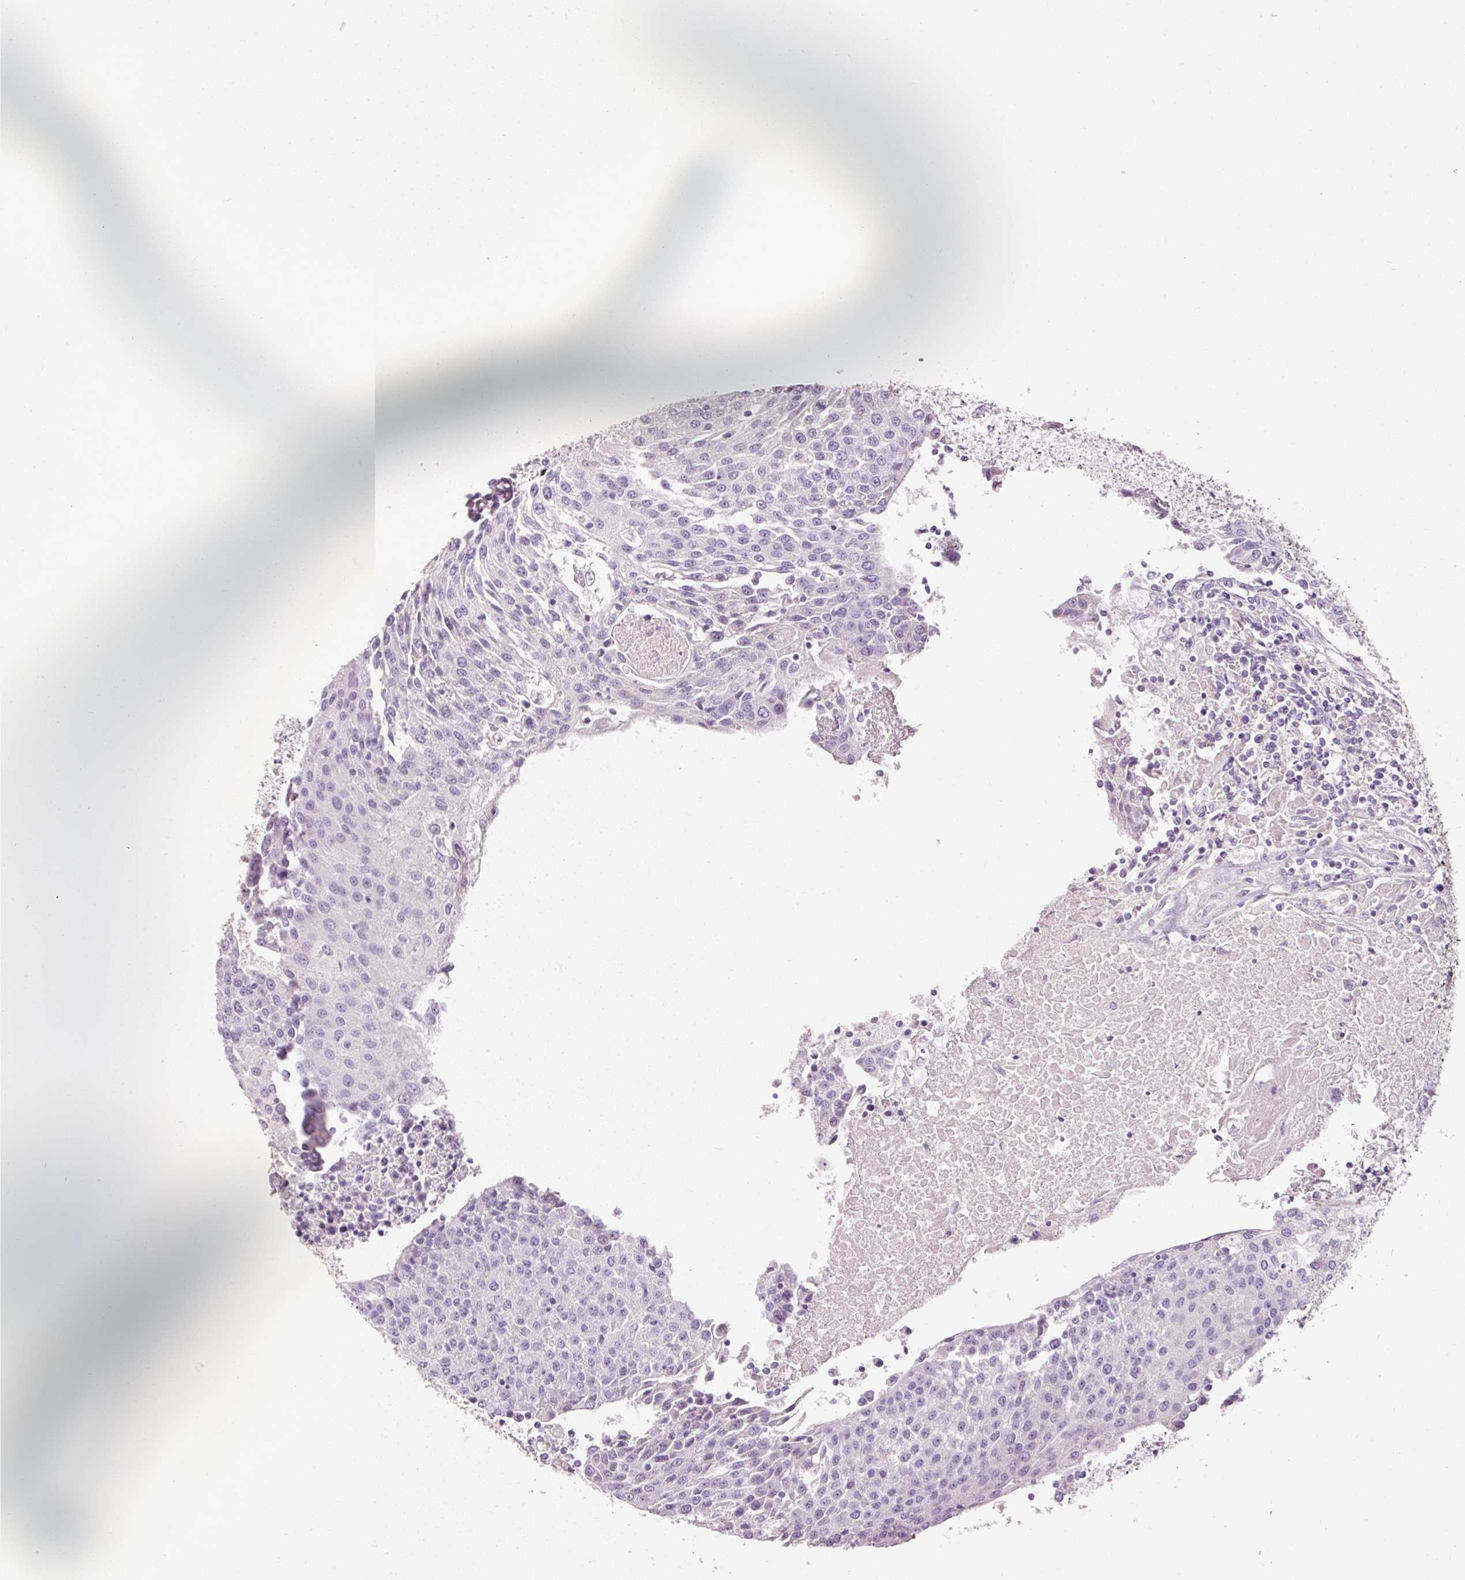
{"staining": {"intensity": "negative", "quantity": "none", "location": "none"}, "tissue": "urothelial cancer", "cell_type": "Tumor cells", "image_type": "cancer", "snomed": [{"axis": "morphology", "description": "Urothelial carcinoma, High grade"}, {"axis": "topography", "description": "Urinary bladder"}], "caption": "Protein analysis of urothelial cancer exhibits no significant positivity in tumor cells.", "gene": "MUC5AC", "patient": {"sex": "female", "age": 85}}